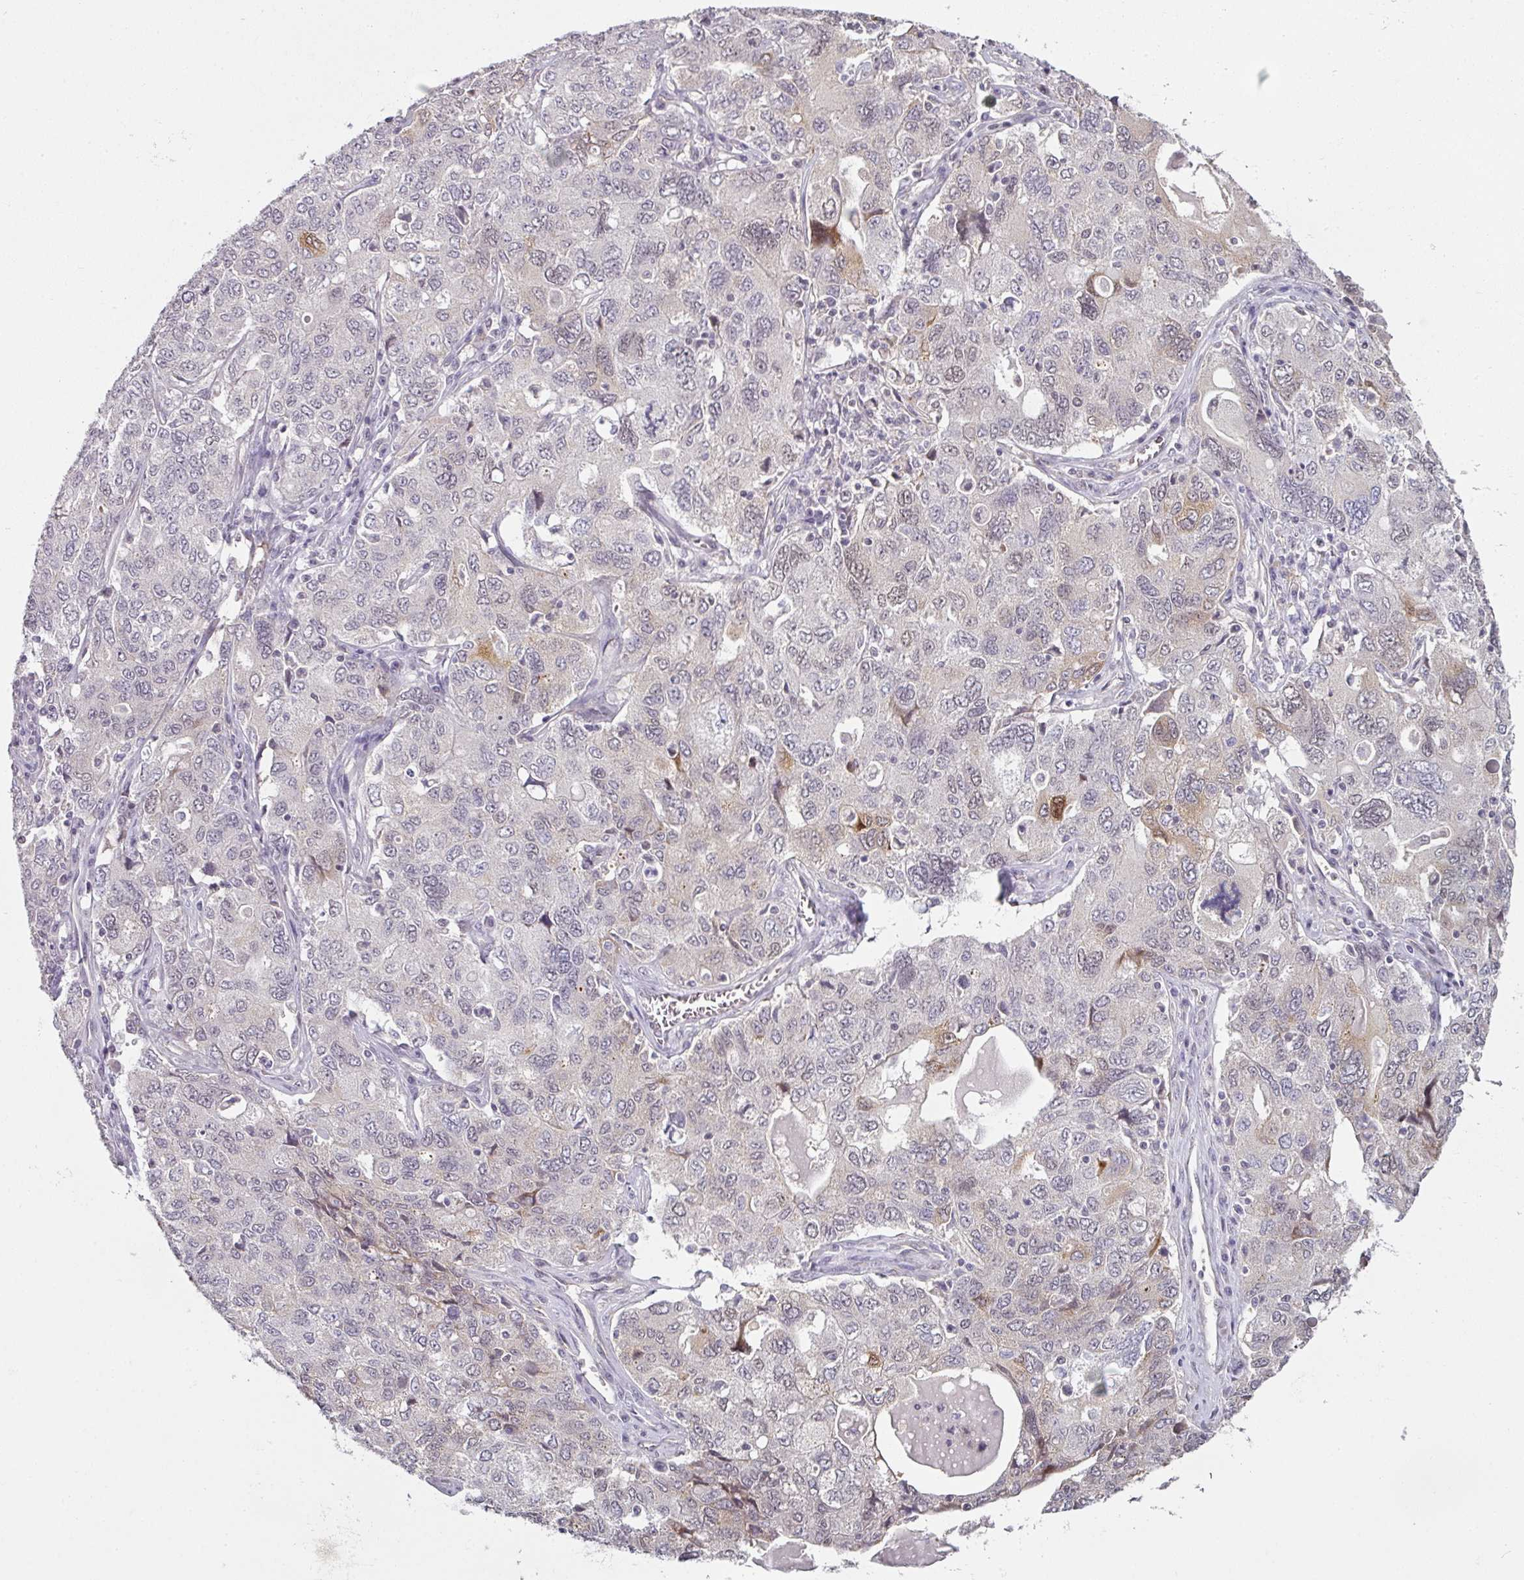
{"staining": {"intensity": "moderate", "quantity": "<25%", "location": "cytoplasmic/membranous,nuclear"}, "tissue": "ovarian cancer", "cell_type": "Tumor cells", "image_type": "cancer", "snomed": [{"axis": "morphology", "description": "Carcinoma, endometroid"}, {"axis": "topography", "description": "Ovary"}], "caption": "This image reveals immunohistochemistry staining of human ovarian cancer (endometroid carcinoma), with low moderate cytoplasmic/membranous and nuclear positivity in about <25% of tumor cells.", "gene": "C19orf33", "patient": {"sex": "female", "age": 62}}